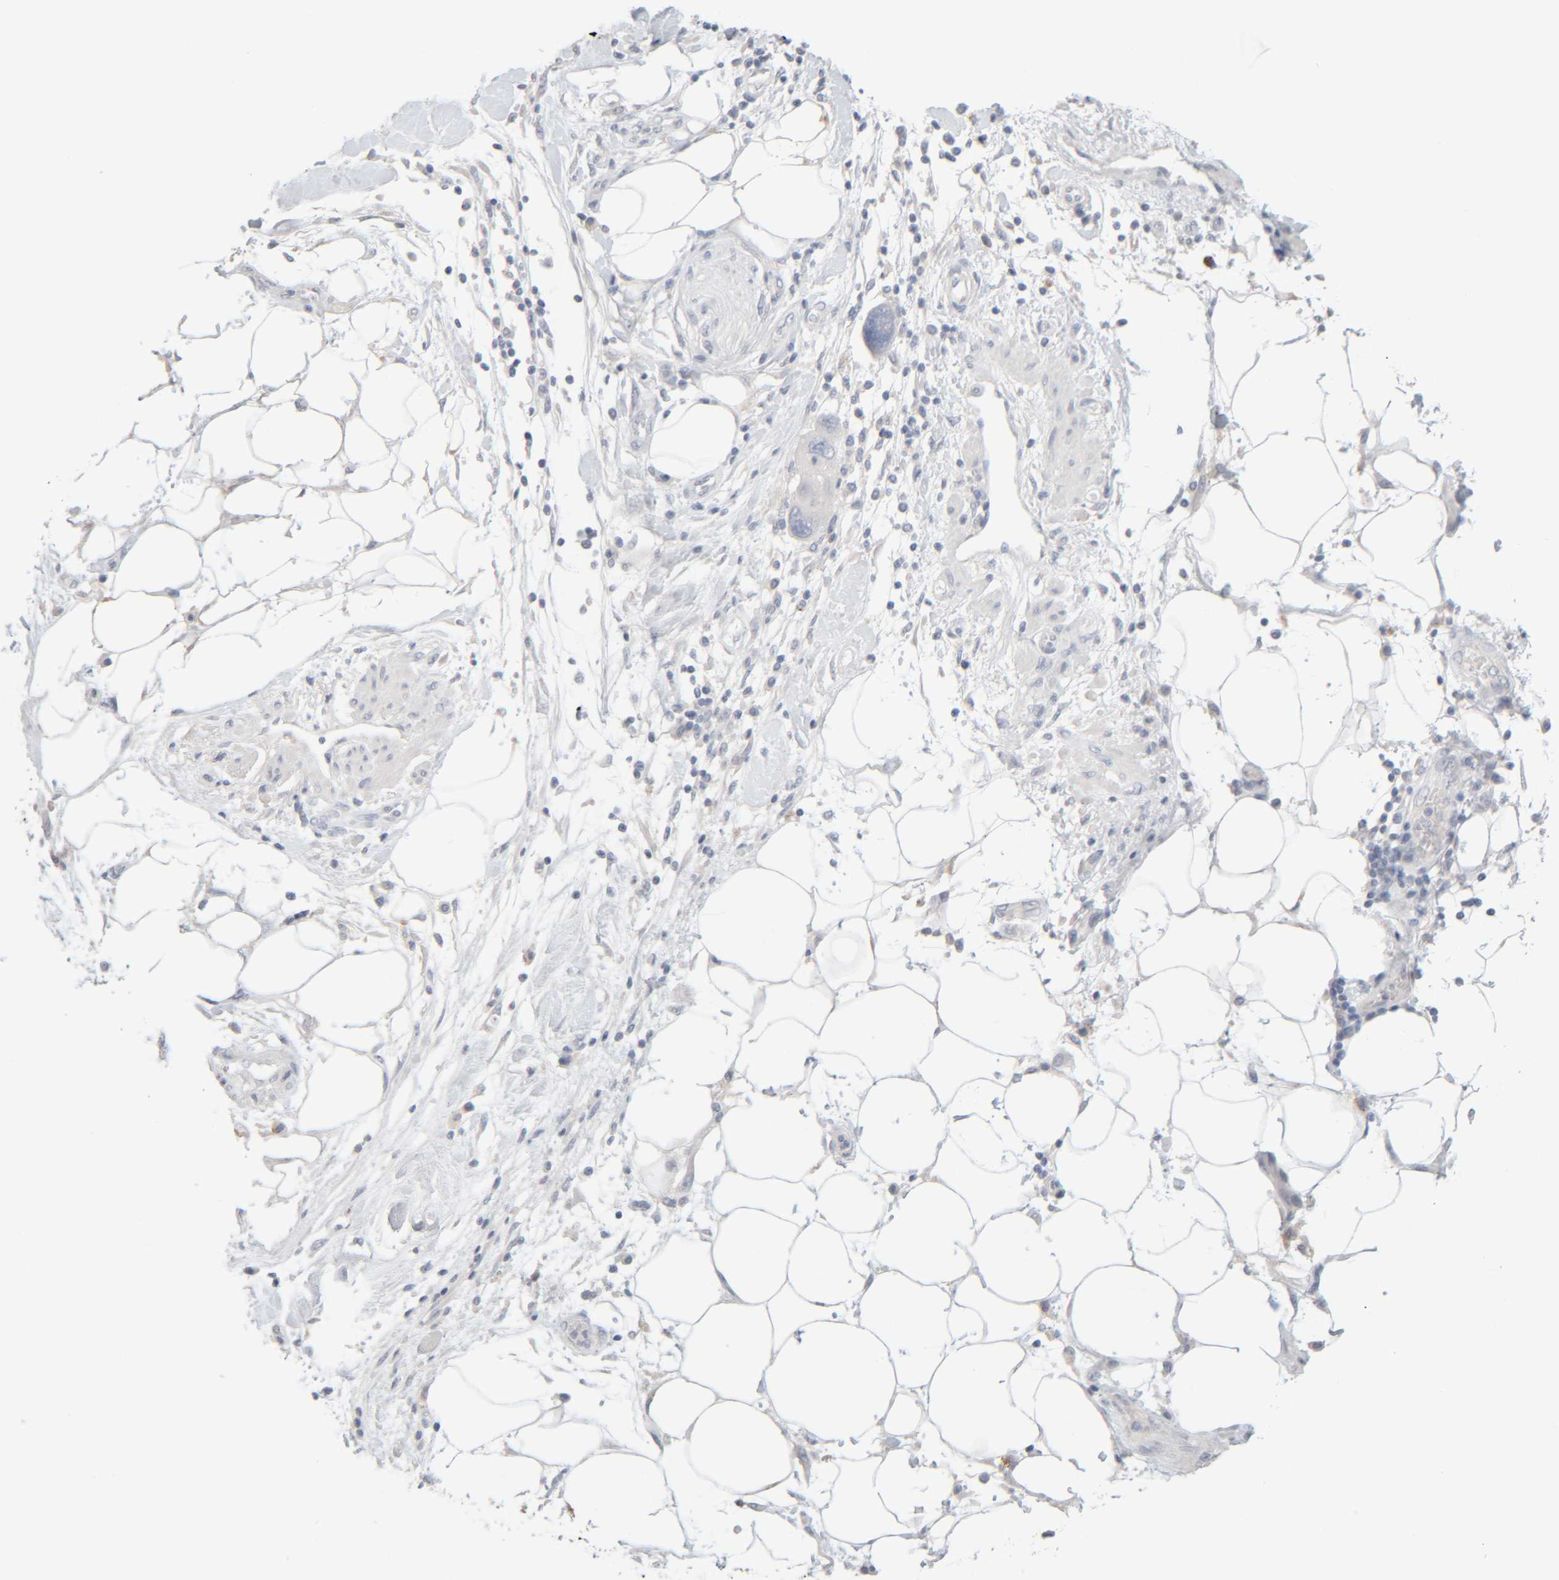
{"staining": {"intensity": "negative", "quantity": "none", "location": "none"}, "tissue": "pancreatic cancer", "cell_type": "Tumor cells", "image_type": "cancer", "snomed": [{"axis": "morphology", "description": "Normal tissue, NOS"}, {"axis": "morphology", "description": "Adenocarcinoma, NOS"}, {"axis": "topography", "description": "Pancreas"}], "caption": "This photomicrograph is of pancreatic adenocarcinoma stained with IHC to label a protein in brown with the nuclei are counter-stained blue. There is no staining in tumor cells.", "gene": "RIDA", "patient": {"sex": "female", "age": 71}}